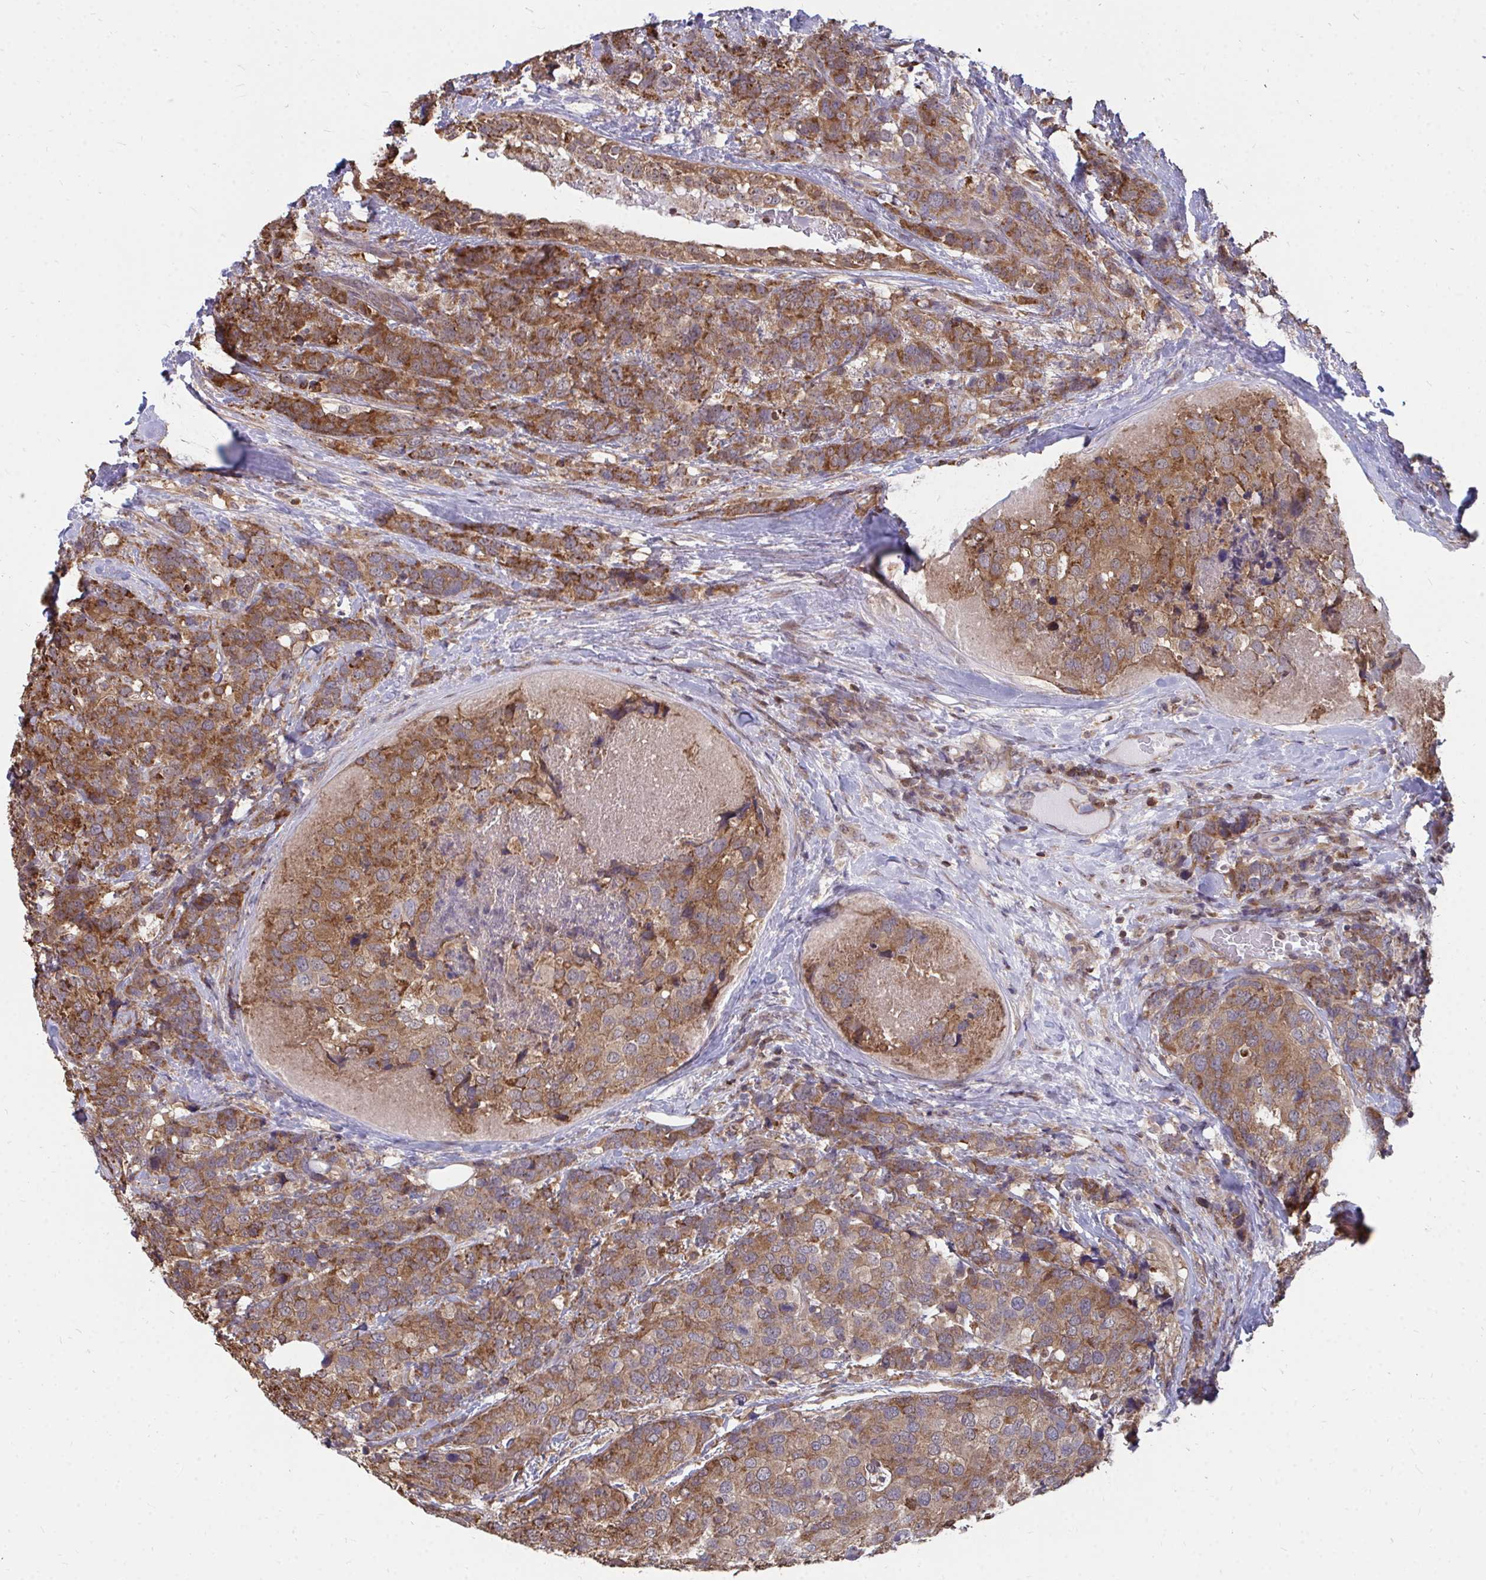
{"staining": {"intensity": "moderate", "quantity": ">75%", "location": "cytoplasmic/membranous"}, "tissue": "breast cancer", "cell_type": "Tumor cells", "image_type": "cancer", "snomed": [{"axis": "morphology", "description": "Lobular carcinoma"}, {"axis": "topography", "description": "Breast"}], "caption": "Immunohistochemistry staining of lobular carcinoma (breast), which displays medium levels of moderate cytoplasmic/membranous staining in about >75% of tumor cells indicating moderate cytoplasmic/membranous protein staining. The staining was performed using DAB (brown) for protein detection and nuclei were counterstained in hematoxylin (blue).", "gene": "DNAJA2", "patient": {"sex": "female", "age": 59}}